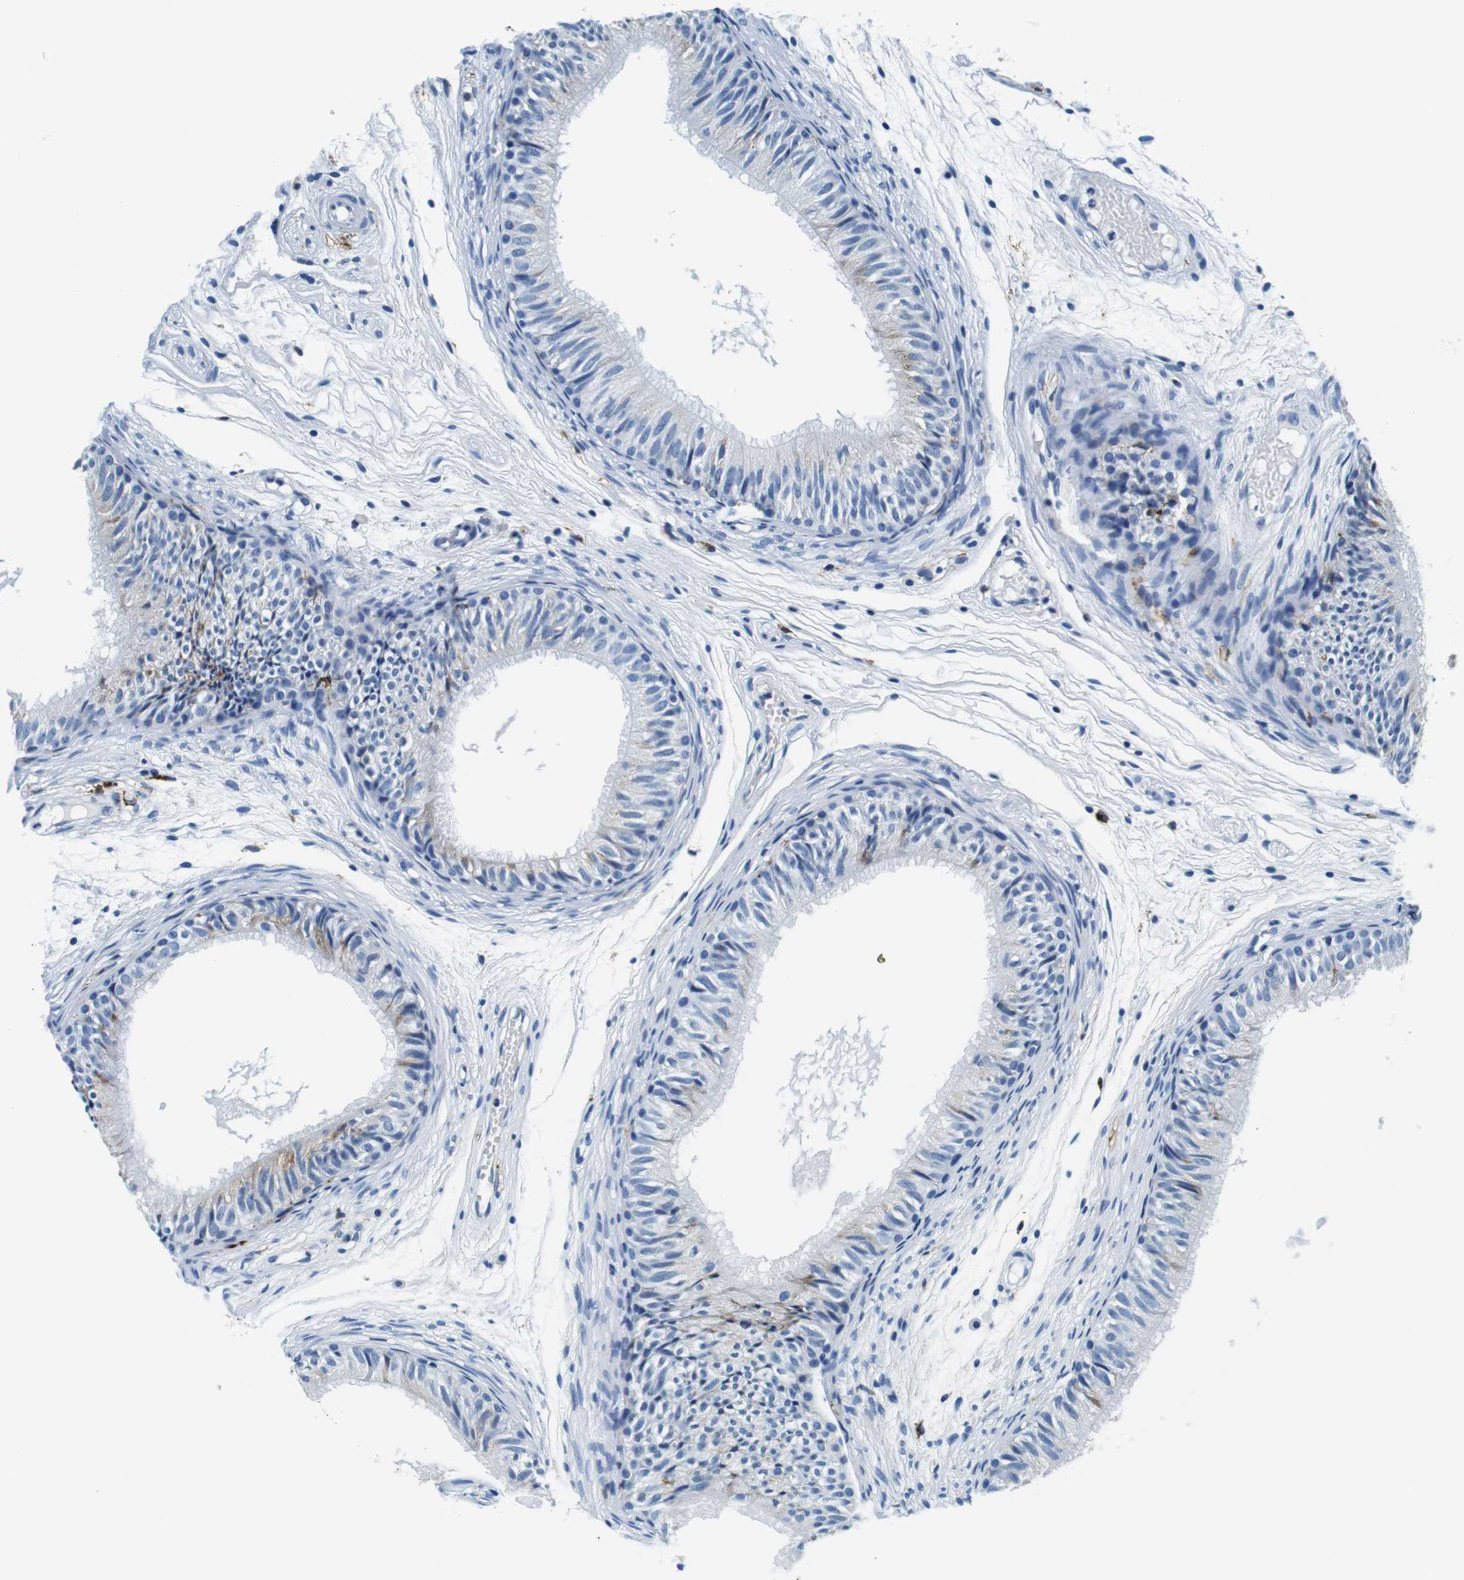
{"staining": {"intensity": "negative", "quantity": "none", "location": "none"}, "tissue": "epididymis", "cell_type": "Glandular cells", "image_type": "normal", "snomed": [{"axis": "morphology", "description": "Normal tissue, NOS"}, {"axis": "morphology", "description": "Atrophy, NOS"}, {"axis": "topography", "description": "Testis"}, {"axis": "topography", "description": "Epididymis"}], "caption": "There is no significant positivity in glandular cells of epididymis. (DAB (3,3'-diaminobenzidine) immunohistochemistry visualized using brightfield microscopy, high magnification).", "gene": "HLA", "patient": {"sex": "male", "age": 18}}